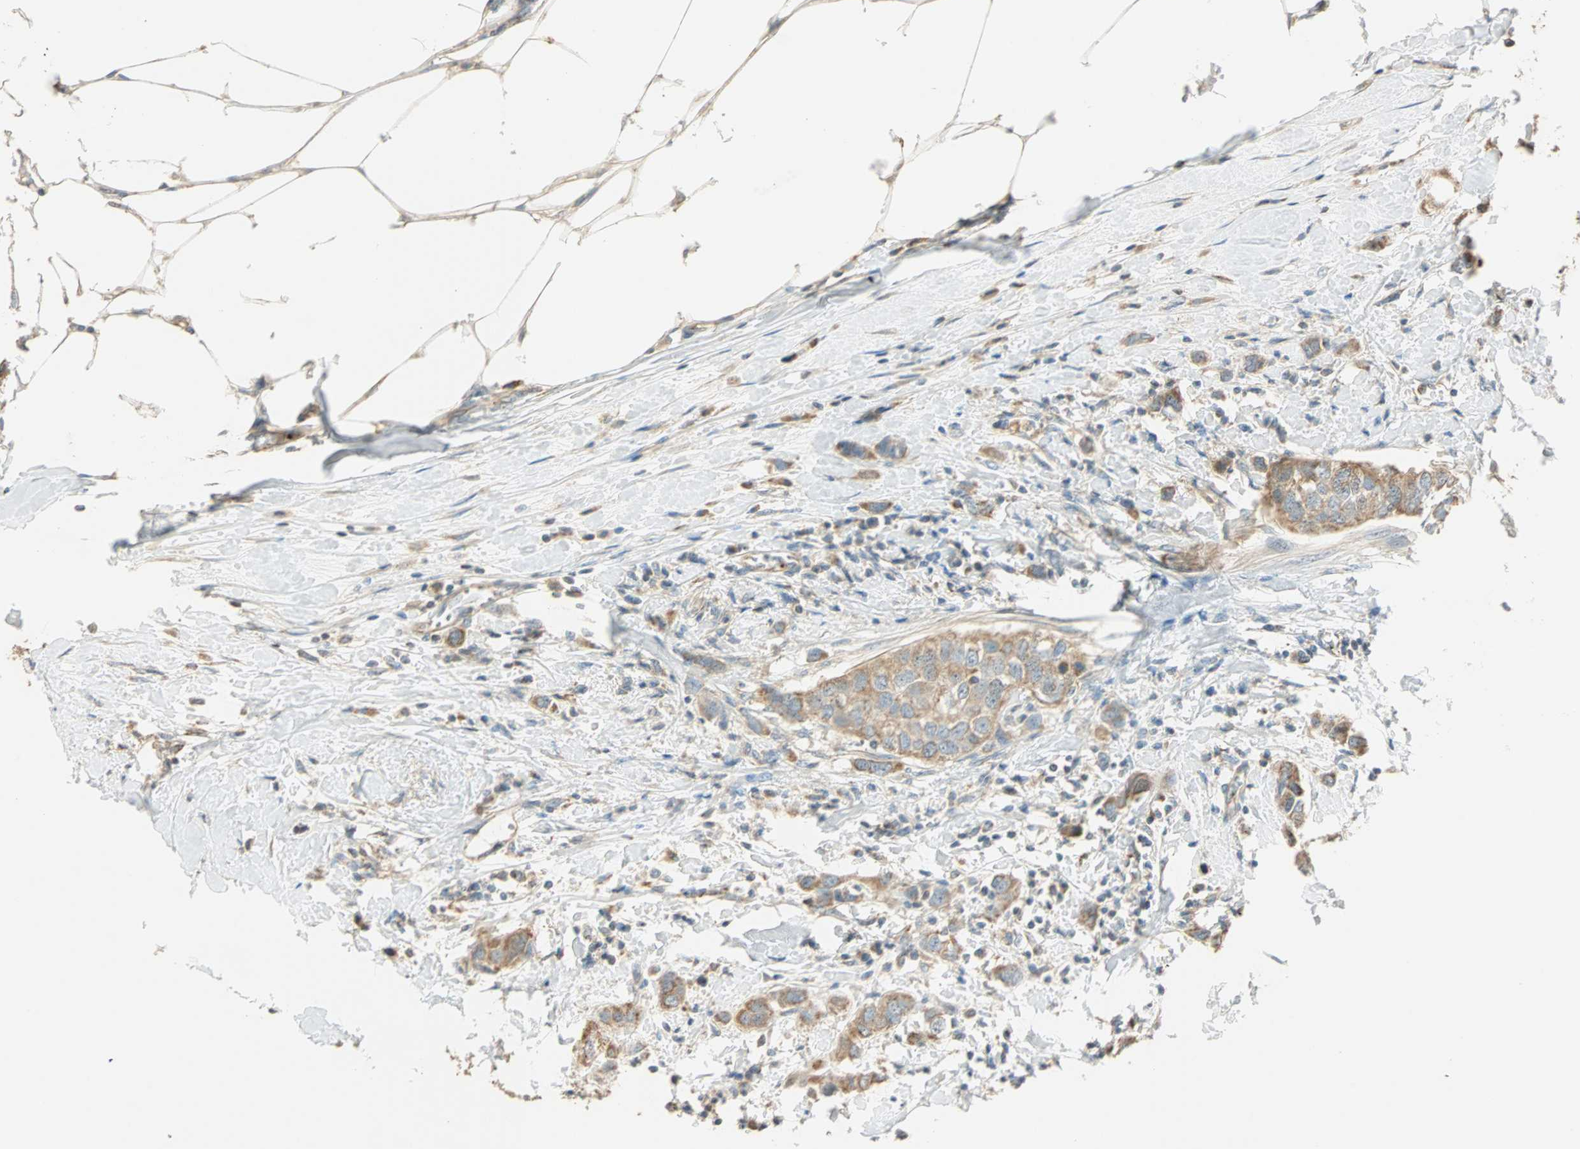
{"staining": {"intensity": "moderate", "quantity": ">75%", "location": "cytoplasmic/membranous"}, "tissue": "breast cancer", "cell_type": "Tumor cells", "image_type": "cancer", "snomed": [{"axis": "morphology", "description": "Duct carcinoma"}, {"axis": "topography", "description": "Breast"}], "caption": "This micrograph shows breast cancer (intraductal carcinoma) stained with IHC to label a protein in brown. The cytoplasmic/membranous of tumor cells show moderate positivity for the protein. Nuclei are counter-stained blue.", "gene": "RAD18", "patient": {"sex": "female", "age": 50}}